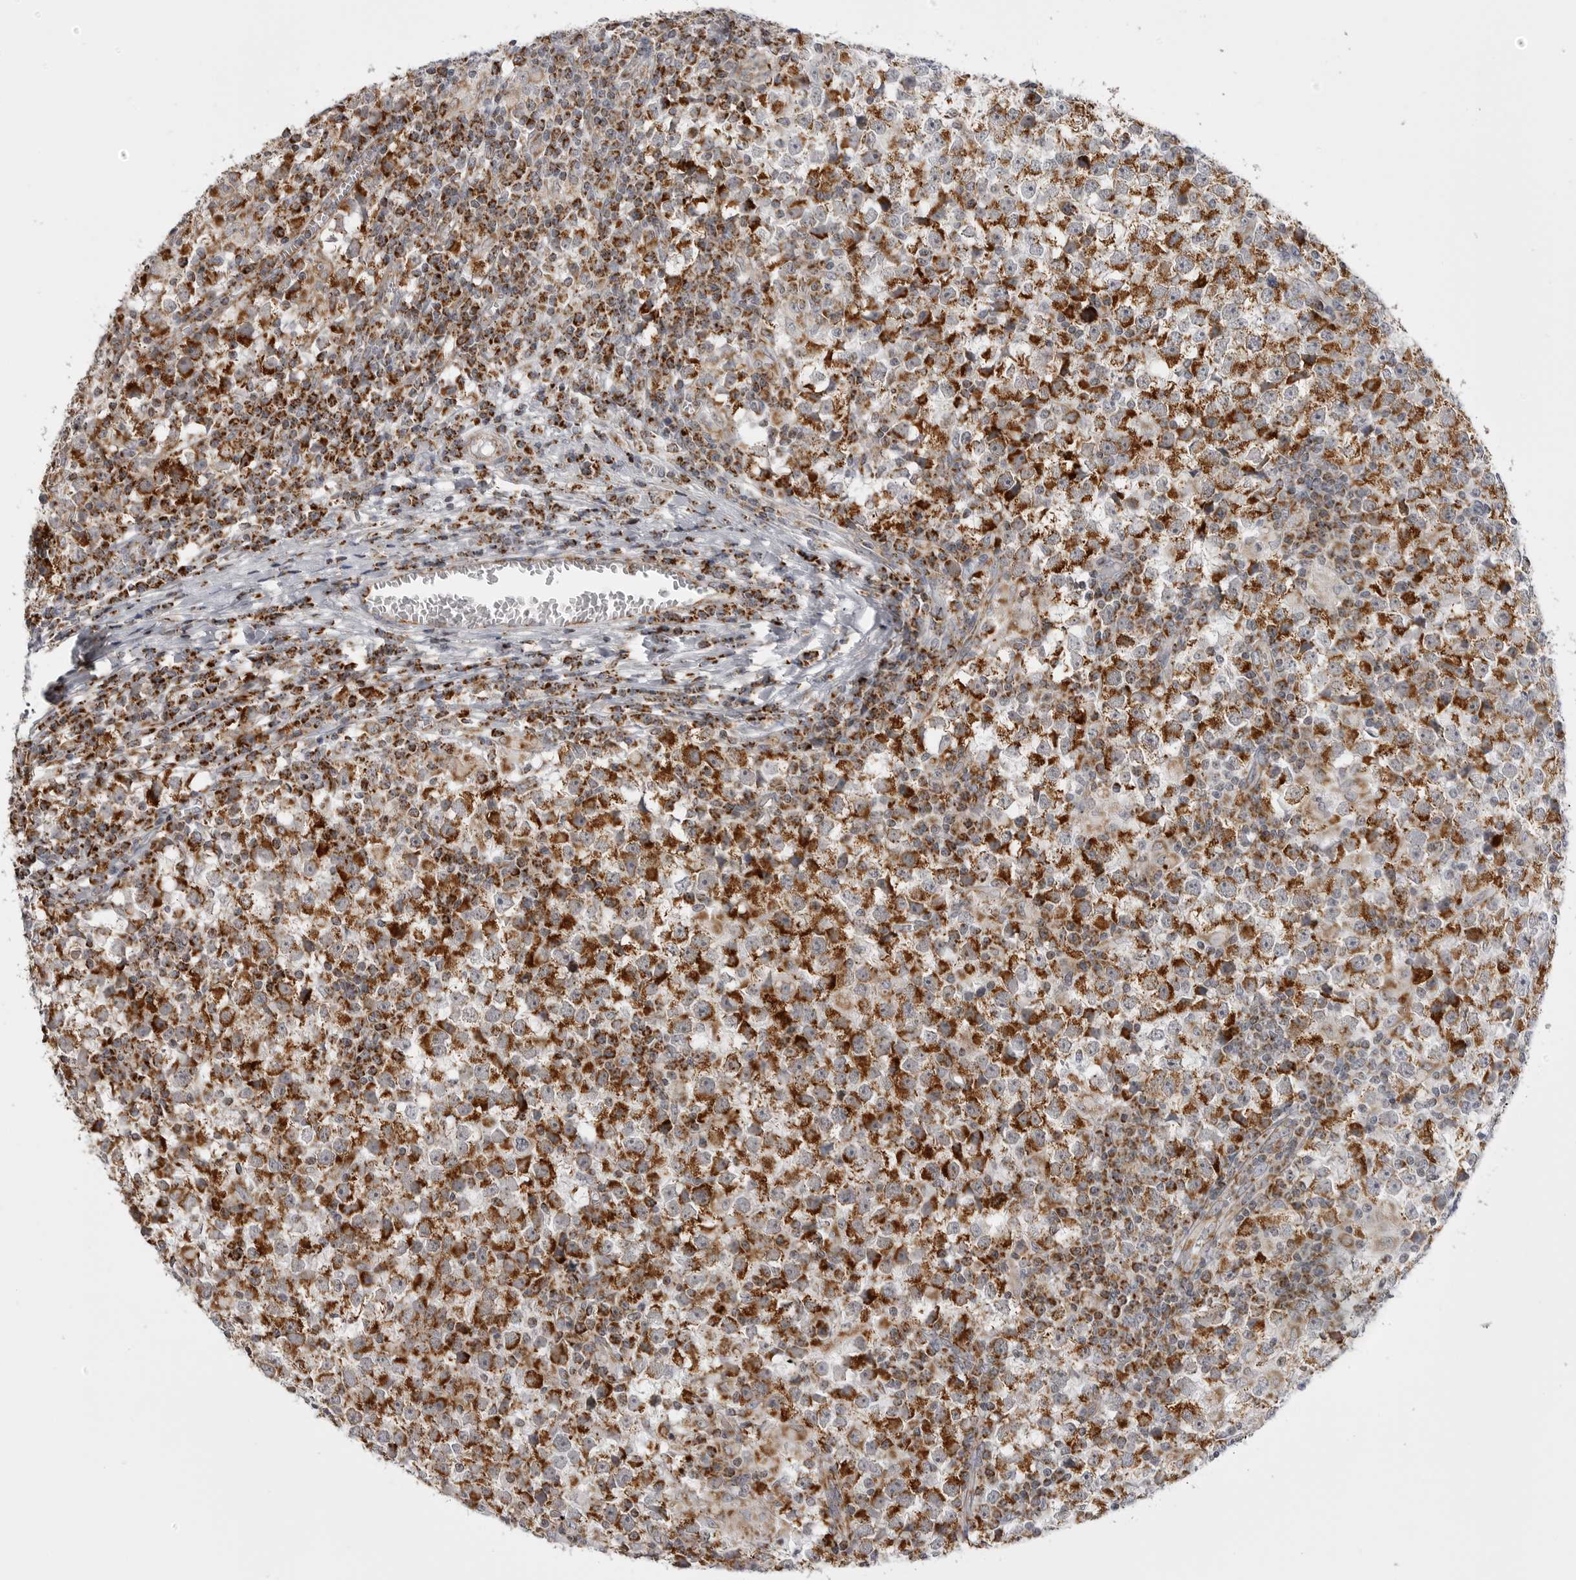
{"staining": {"intensity": "strong", "quantity": ">75%", "location": "cytoplasmic/membranous"}, "tissue": "testis cancer", "cell_type": "Tumor cells", "image_type": "cancer", "snomed": [{"axis": "morphology", "description": "Seminoma, NOS"}, {"axis": "topography", "description": "Testis"}], "caption": "This photomicrograph shows testis seminoma stained with immunohistochemistry (IHC) to label a protein in brown. The cytoplasmic/membranous of tumor cells show strong positivity for the protein. Nuclei are counter-stained blue.", "gene": "TUFM", "patient": {"sex": "male", "age": 65}}